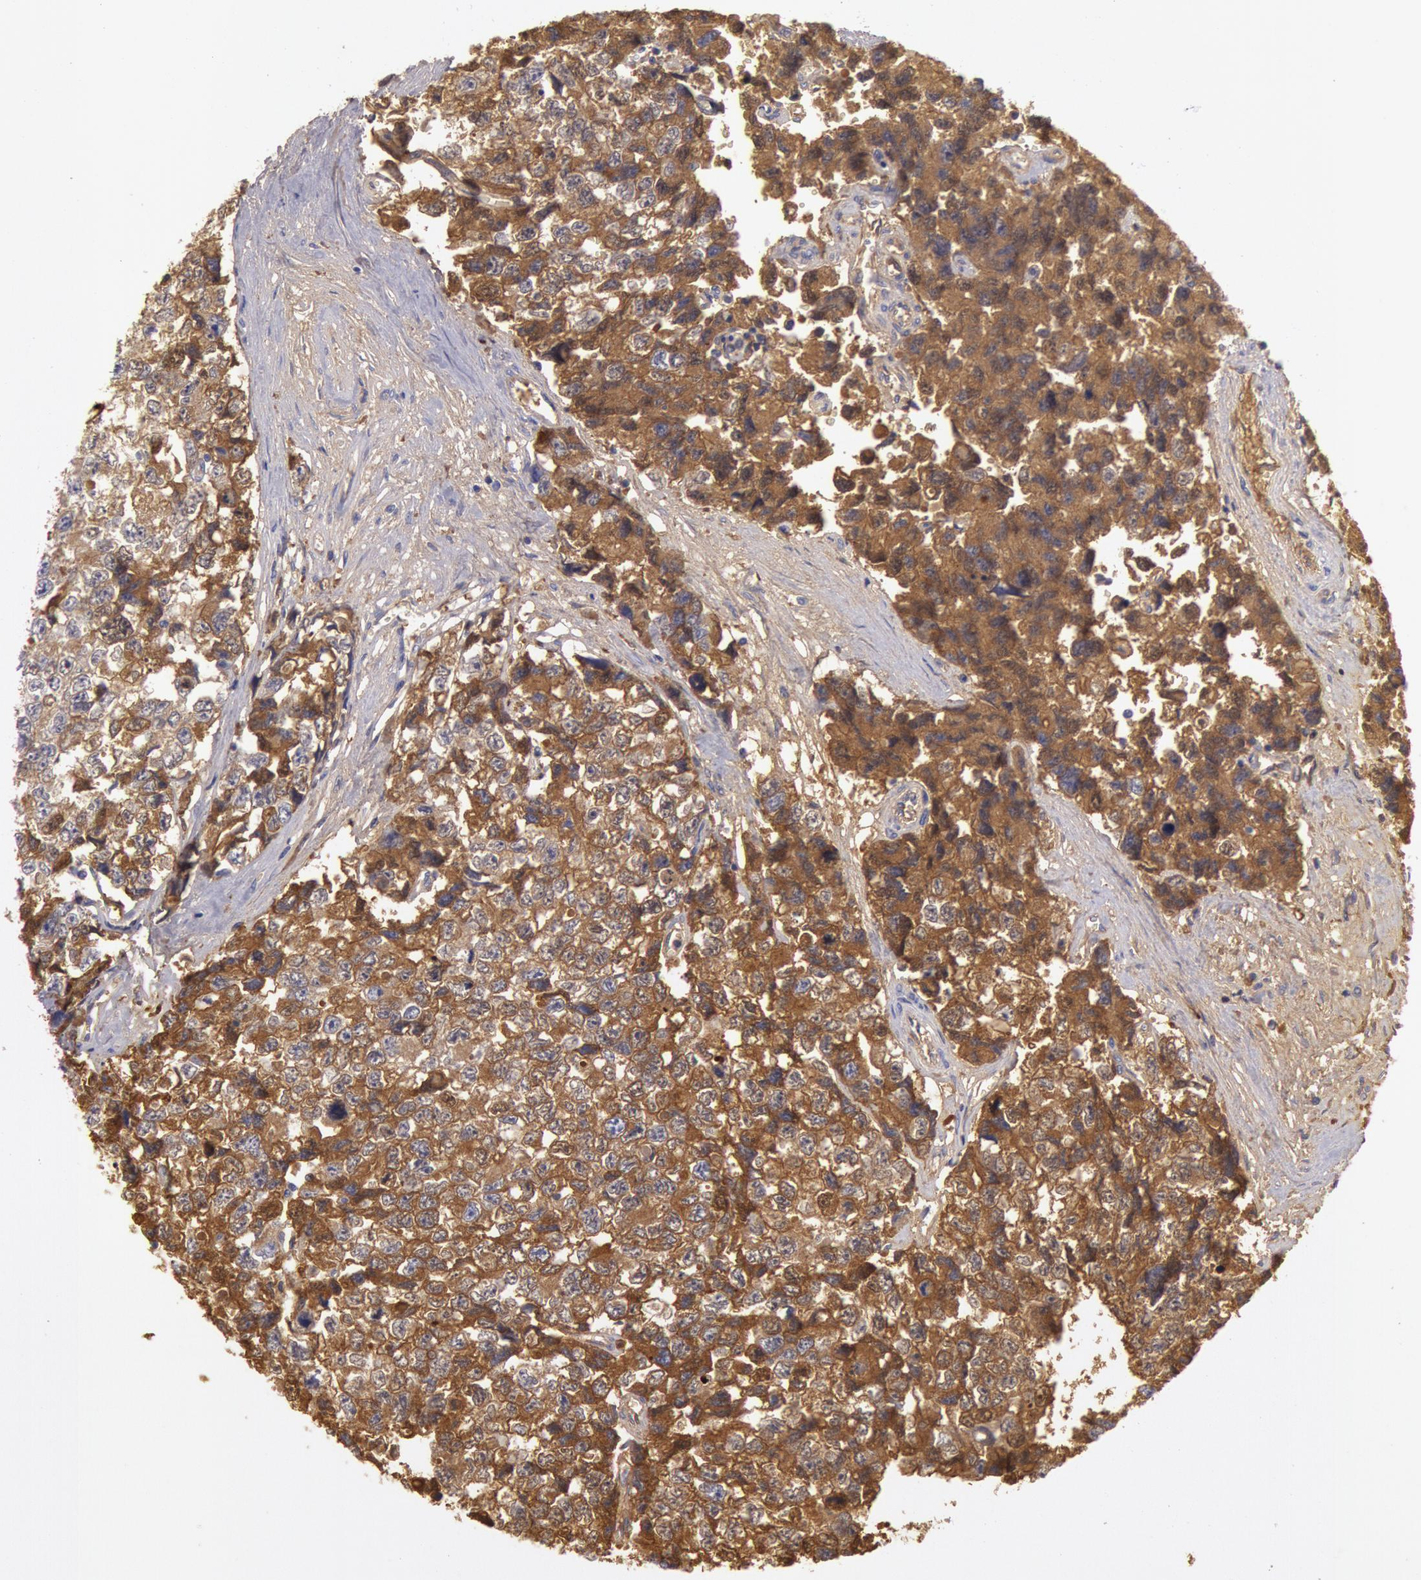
{"staining": {"intensity": "strong", "quantity": ">75%", "location": "cytoplasmic/membranous"}, "tissue": "testis cancer", "cell_type": "Tumor cells", "image_type": "cancer", "snomed": [{"axis": "morphology", "description": "Carcinoma, Embryonal, NOS"}, {"axis": "topography", "description": "Testis"}], "caption": "Brown immunohistochemical staining in human testis cancer shows strong cytoplasmic/membranous staining in approximately >75% of tumor cells. (DAB (3,3'-diaminobenzidine) IHC with brightfield microscopy, high magnification).", "gene": "IGHG1", "patient": {"sex": "male", "age": 31}}